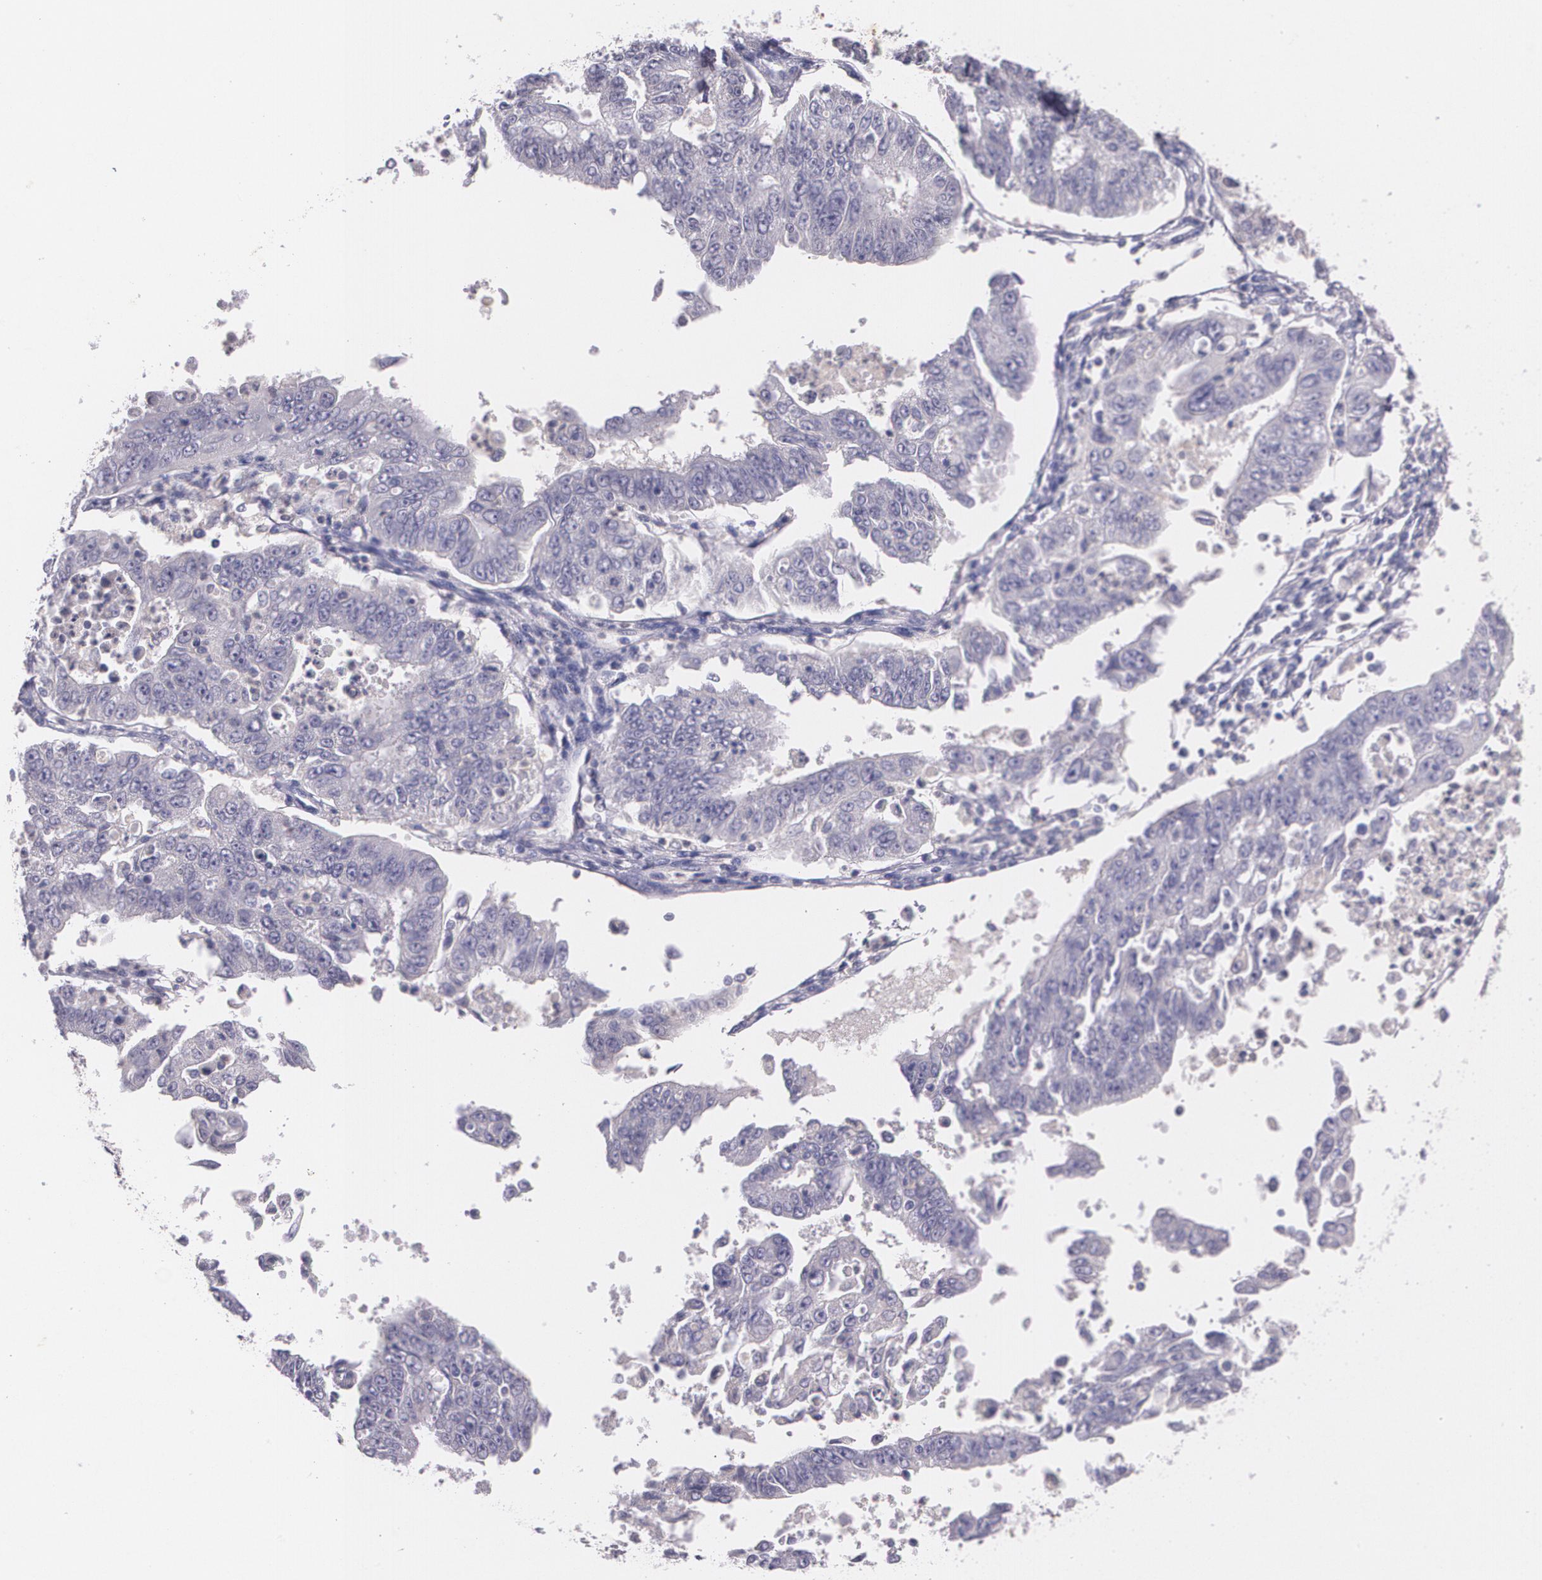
{"staining": {"intensity": "weak", "quantity": ">75%", "location": "cytoplasmic/membranous"}, "tissue": "endometrial cancer", "cell_type": "Tumor cells", "image_type": "cancer", "snomed": [{"axis": "morphology", "description": "Adenocarcinoma, NOS"}, {"axis": "topography", "description": "Endometrium"}], "caption": "A brown stain highlights weak cytoplasmic/membranous staining of a protein in human endometrial cancer (adenocarcinoma) tumor cells.", "gene": "TM4SF1", "patient": {"sex": "female", "age": 42}}